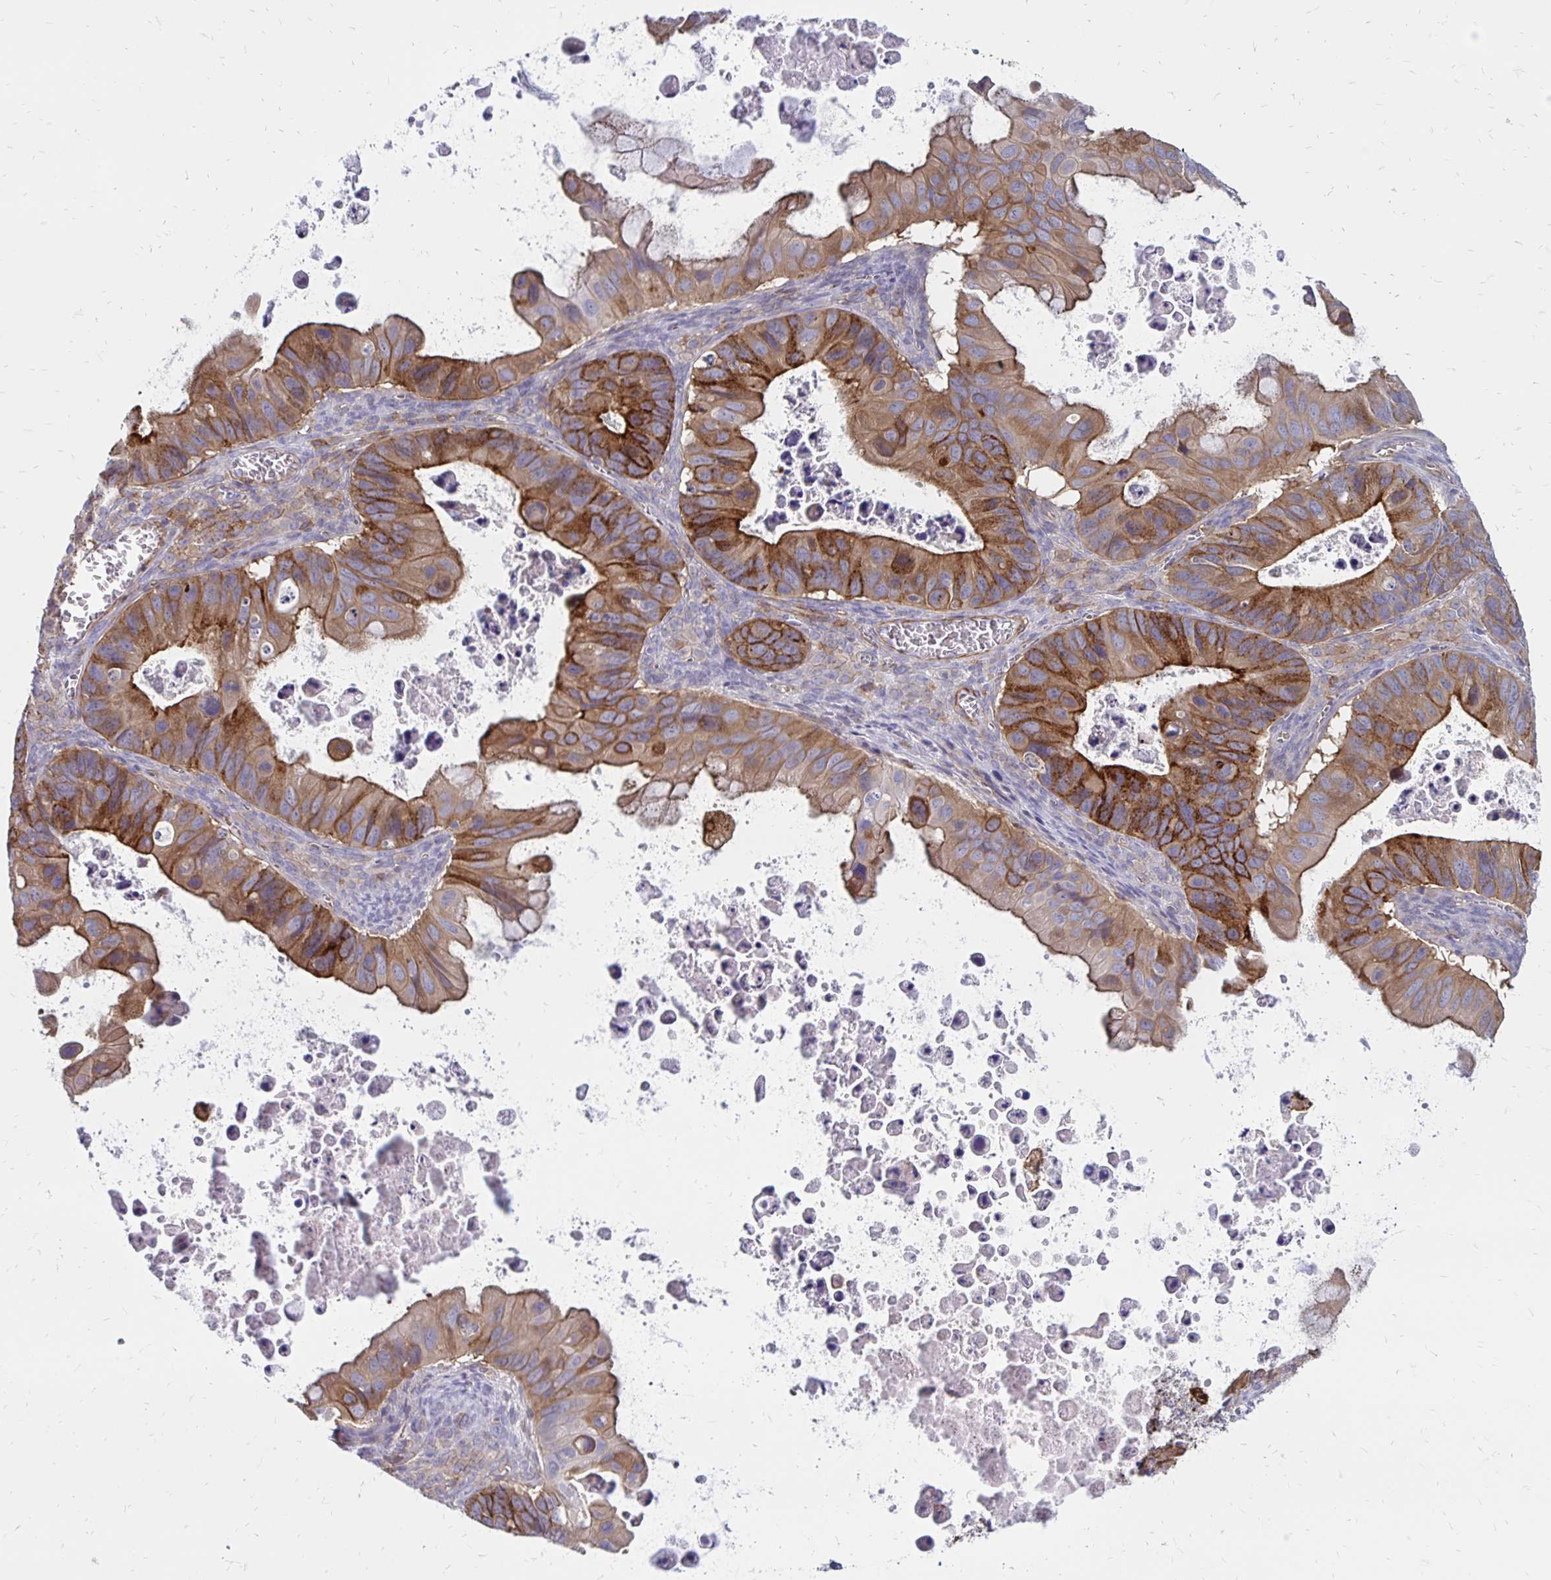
{"staining": {"intensity": "strong", "quantity": "25%-75%", "location": "cytoplasmic/membranous"}, "tissue": "ovarian cancer", "cell_type": "Tumor cells", "image_type": "cancer", "snomed": [{"axis": "morphology", "description": "Cystadenocarcinoma, mucinous, NOS"}, {"axis": "topography", "description": "Ovary"}], "caption": "Mucinous cystadenocarcinoma (ovarian) was stained to show a protein in brown. There is high levels of strong cytoplasmic/membranous staining in about 25%-75% of tumor cells.", "gene": "TNS3", "patient": {"sex": "female", "age": 64}}